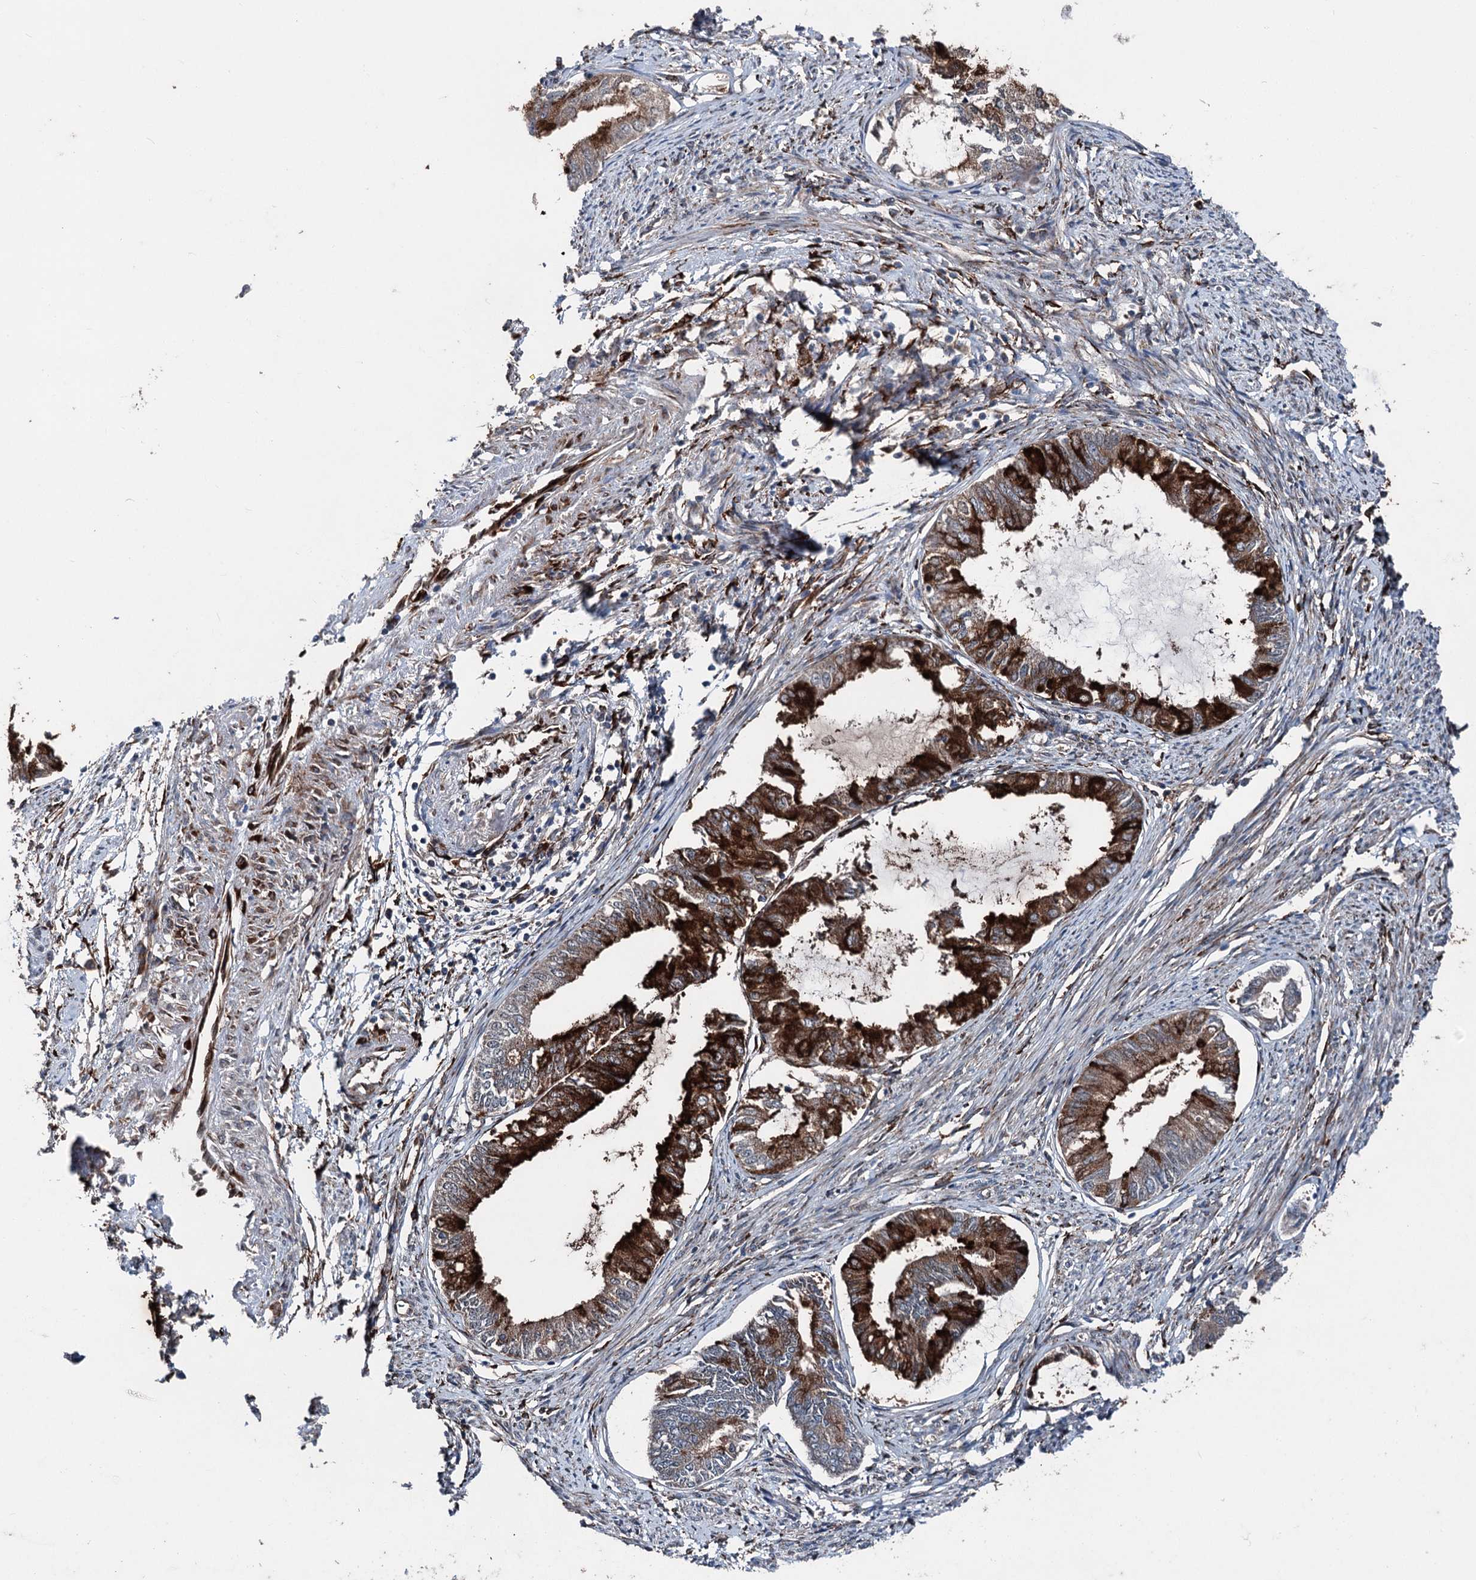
{"staining": {"intensity": "strong", "quantity": "25%-75%", "location": "cytoplasmic/membranous"}, "tissue": "endometrial cancer", "cell_type": "Tumor cells", "image_type": "cancer", "snomed": [{"axis": "morphology", "description": "Adenocarcinoma, NOS"}, {"axis": "topography", "description": "Endometrium"}], "caption": "Tumor cells reveal high levels of strong cytoplasmic/membranous positivity in approximately 25%-75% of cells in endometrial cancer (adenocarcinoma).", "gene": "DDIAS", "patient": {"sex": "female", "age": 86}}